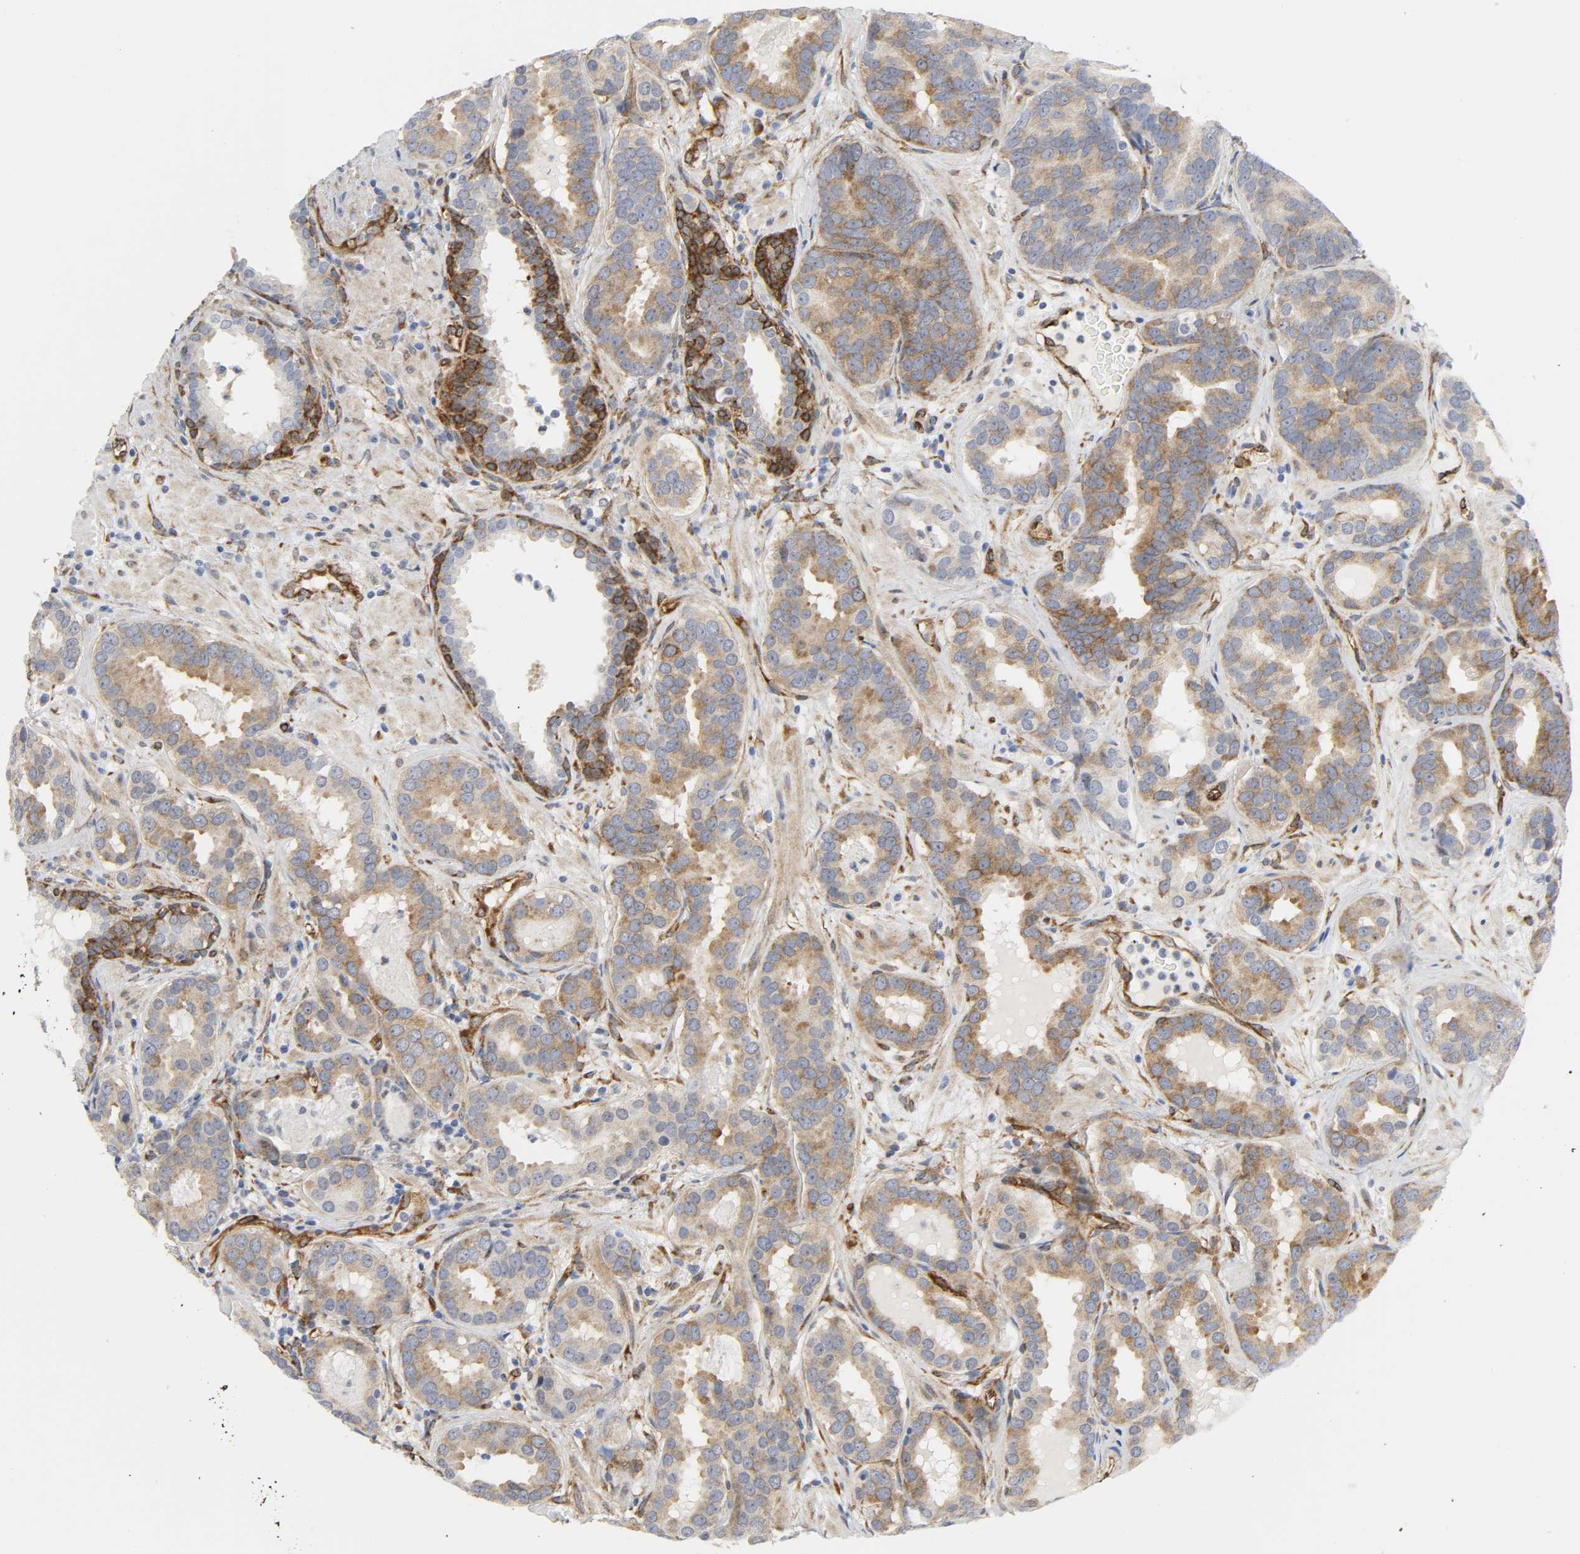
{"staining": {"intensity": "weak", "quantity": ">75%", "location": "cytoplasmic/membranous"}, "tissue": "prostate cancer", "cell_type": "Tumor cells", "image_type": "cancer", "snomed": [{"axis": "morphology", "description": "Adenocarcinoma, Low grade"}, {"axis": "topography", "description": "Prostate"}], "caption": "A low amount of weak cytoplasmic/membranous positivity is seen in approximately >75% of tumor cells in prostate cancer tissue.", "gene": "DOCK1", "patient": {"sex": "male", "age": 59}}